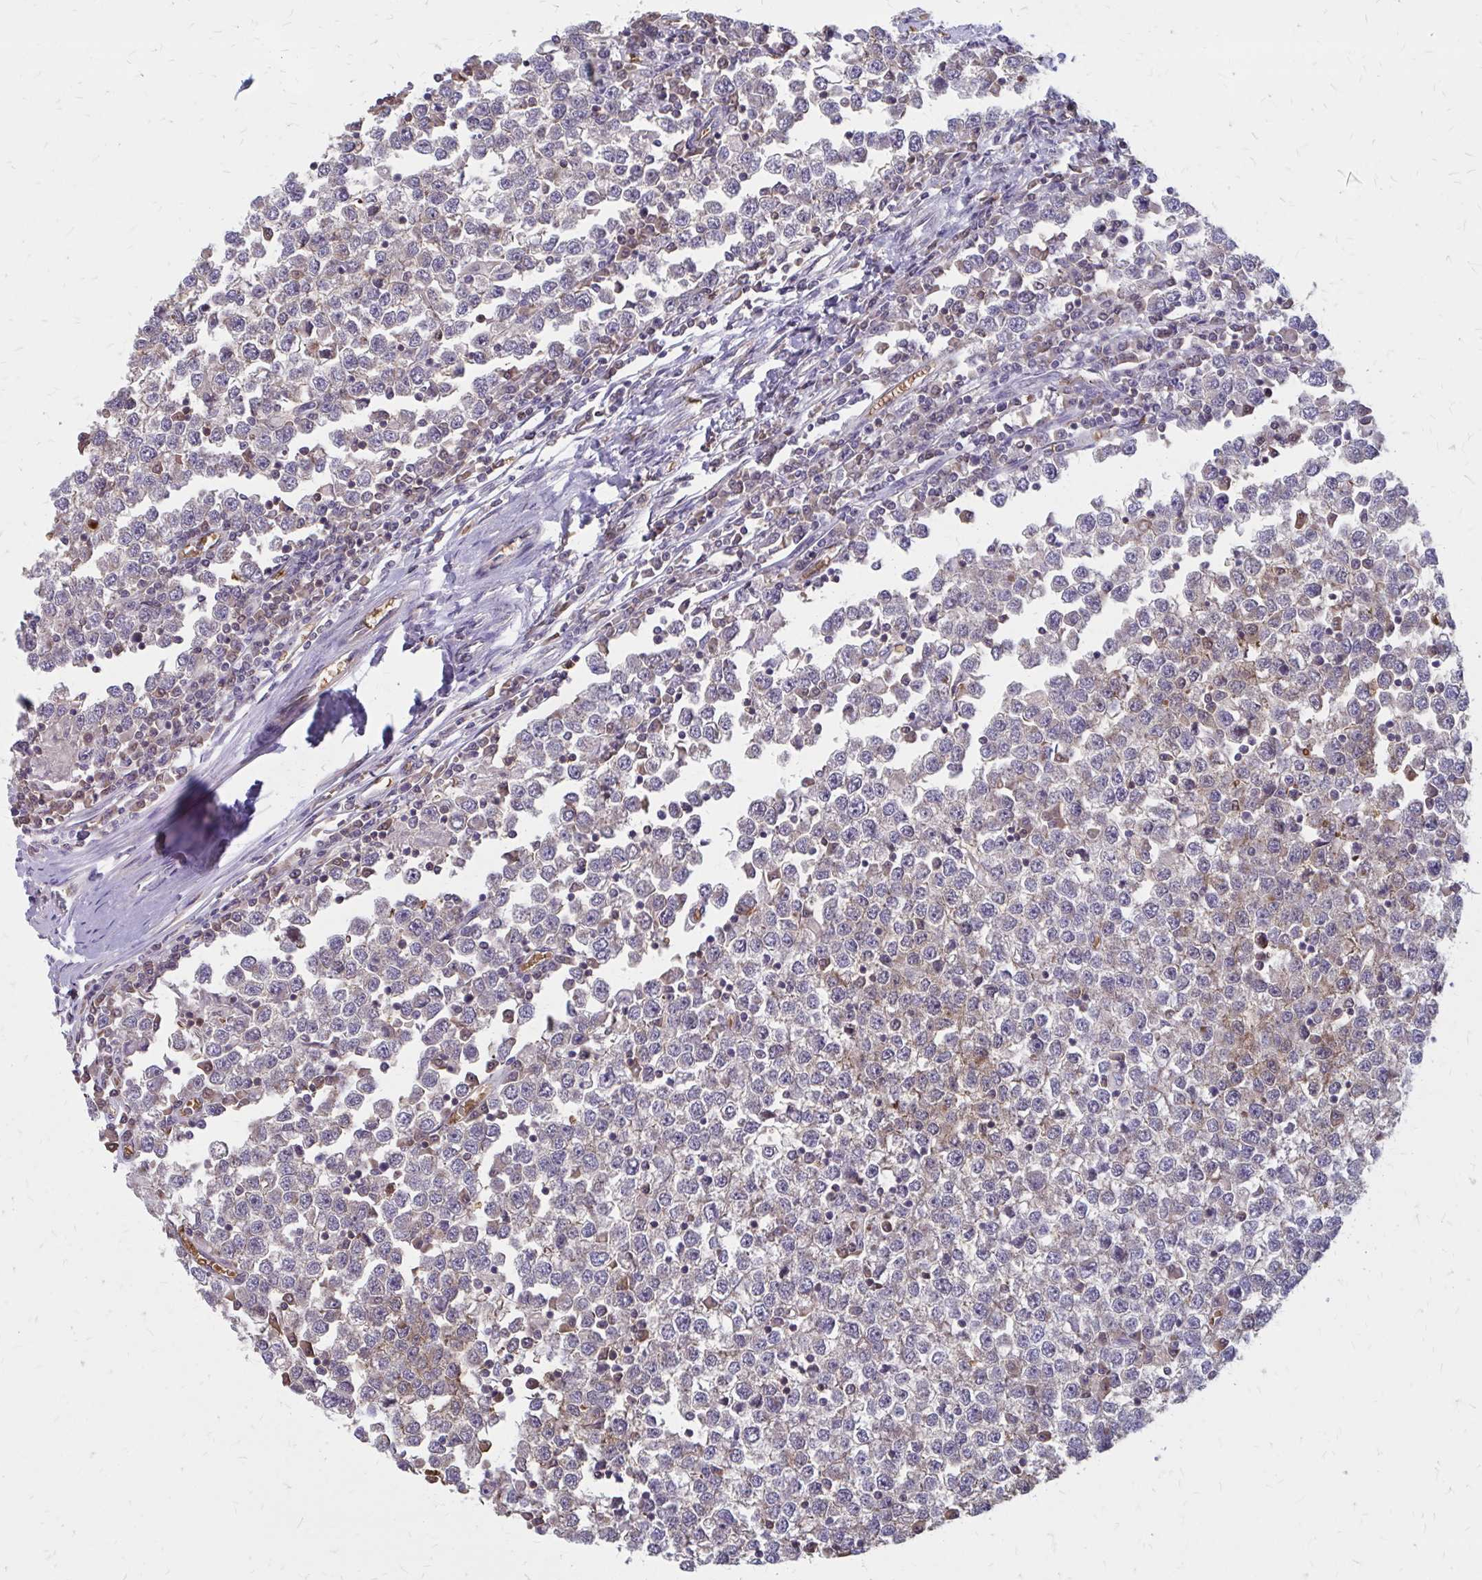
{"staining": {"intensity": "weak", "quantity": "<25%", "location": "cytoplasmic/membranous"}, "tissue": "testis cancer", "cell_type": "Tumor cells", "image_type": "cancer", "snomed": [{"axis": "morphology", "description": "Seminoma, NOS"}, {"axis": "topography", "description": "Testis"}], "caption": "Testis cancer stained for a protein using IHC shows no positivity tumor cells.", "gene": "IFI44L", "patient": {"sex": "male", "age": 65}}